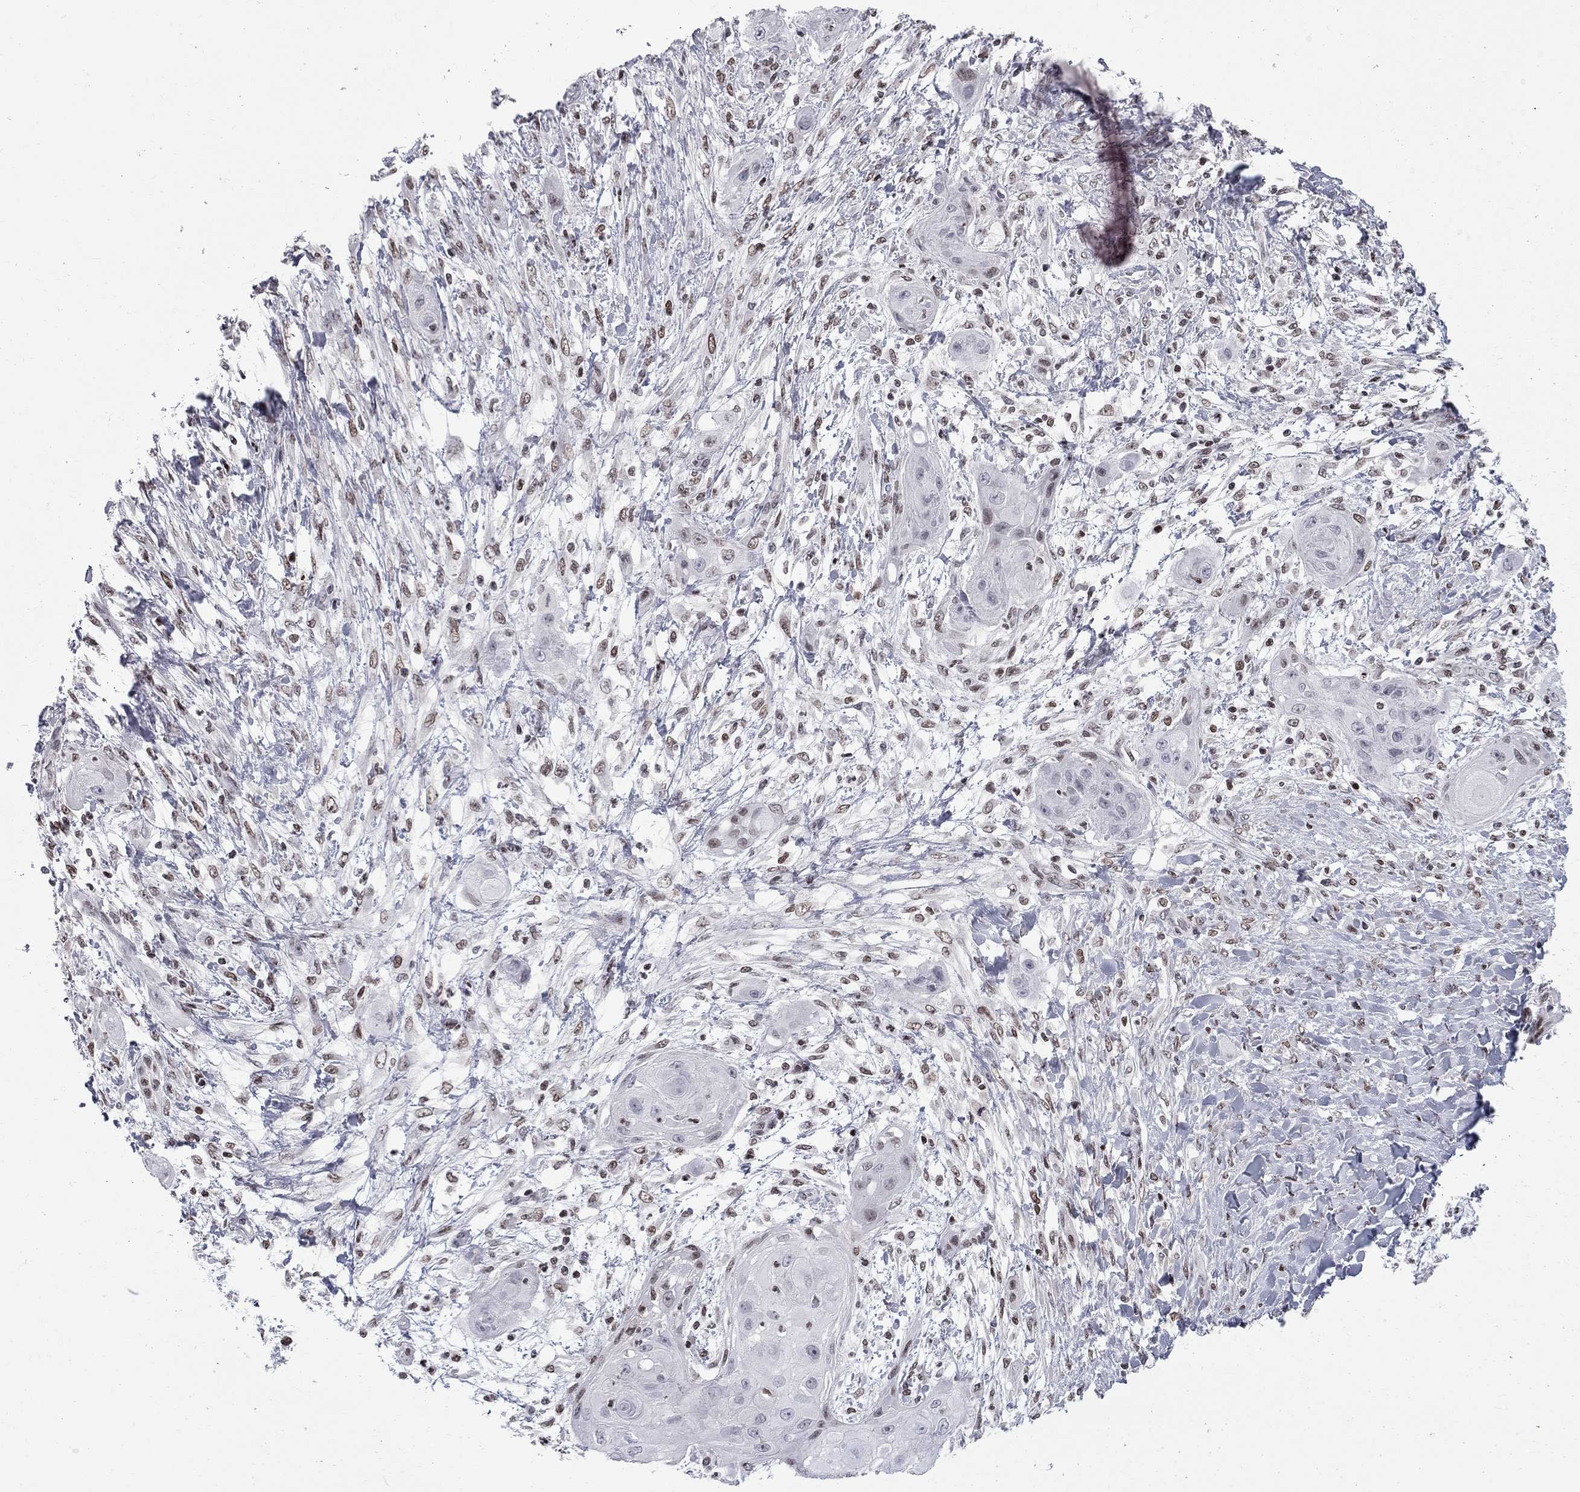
{"staining": {"intensity": "negative", "quantity": "none", "location": "none"}, "tissue": "skin cancer", "cell_type": "Tumor cells", "image_type": "cancer", "snomed": [{"axis": "morphology", "description": "Squamous cell carcinoma, NOS"}, {"axis": "topography", "description": "Skin"}], "caption": "DAB immunohistochemical staining of human skin cancer (squamous cell carcinoma) reveals no significant positivity in tumor cells.", "gene": "RNASEH2C", "patient": {"sex": "male", "age": 62}}